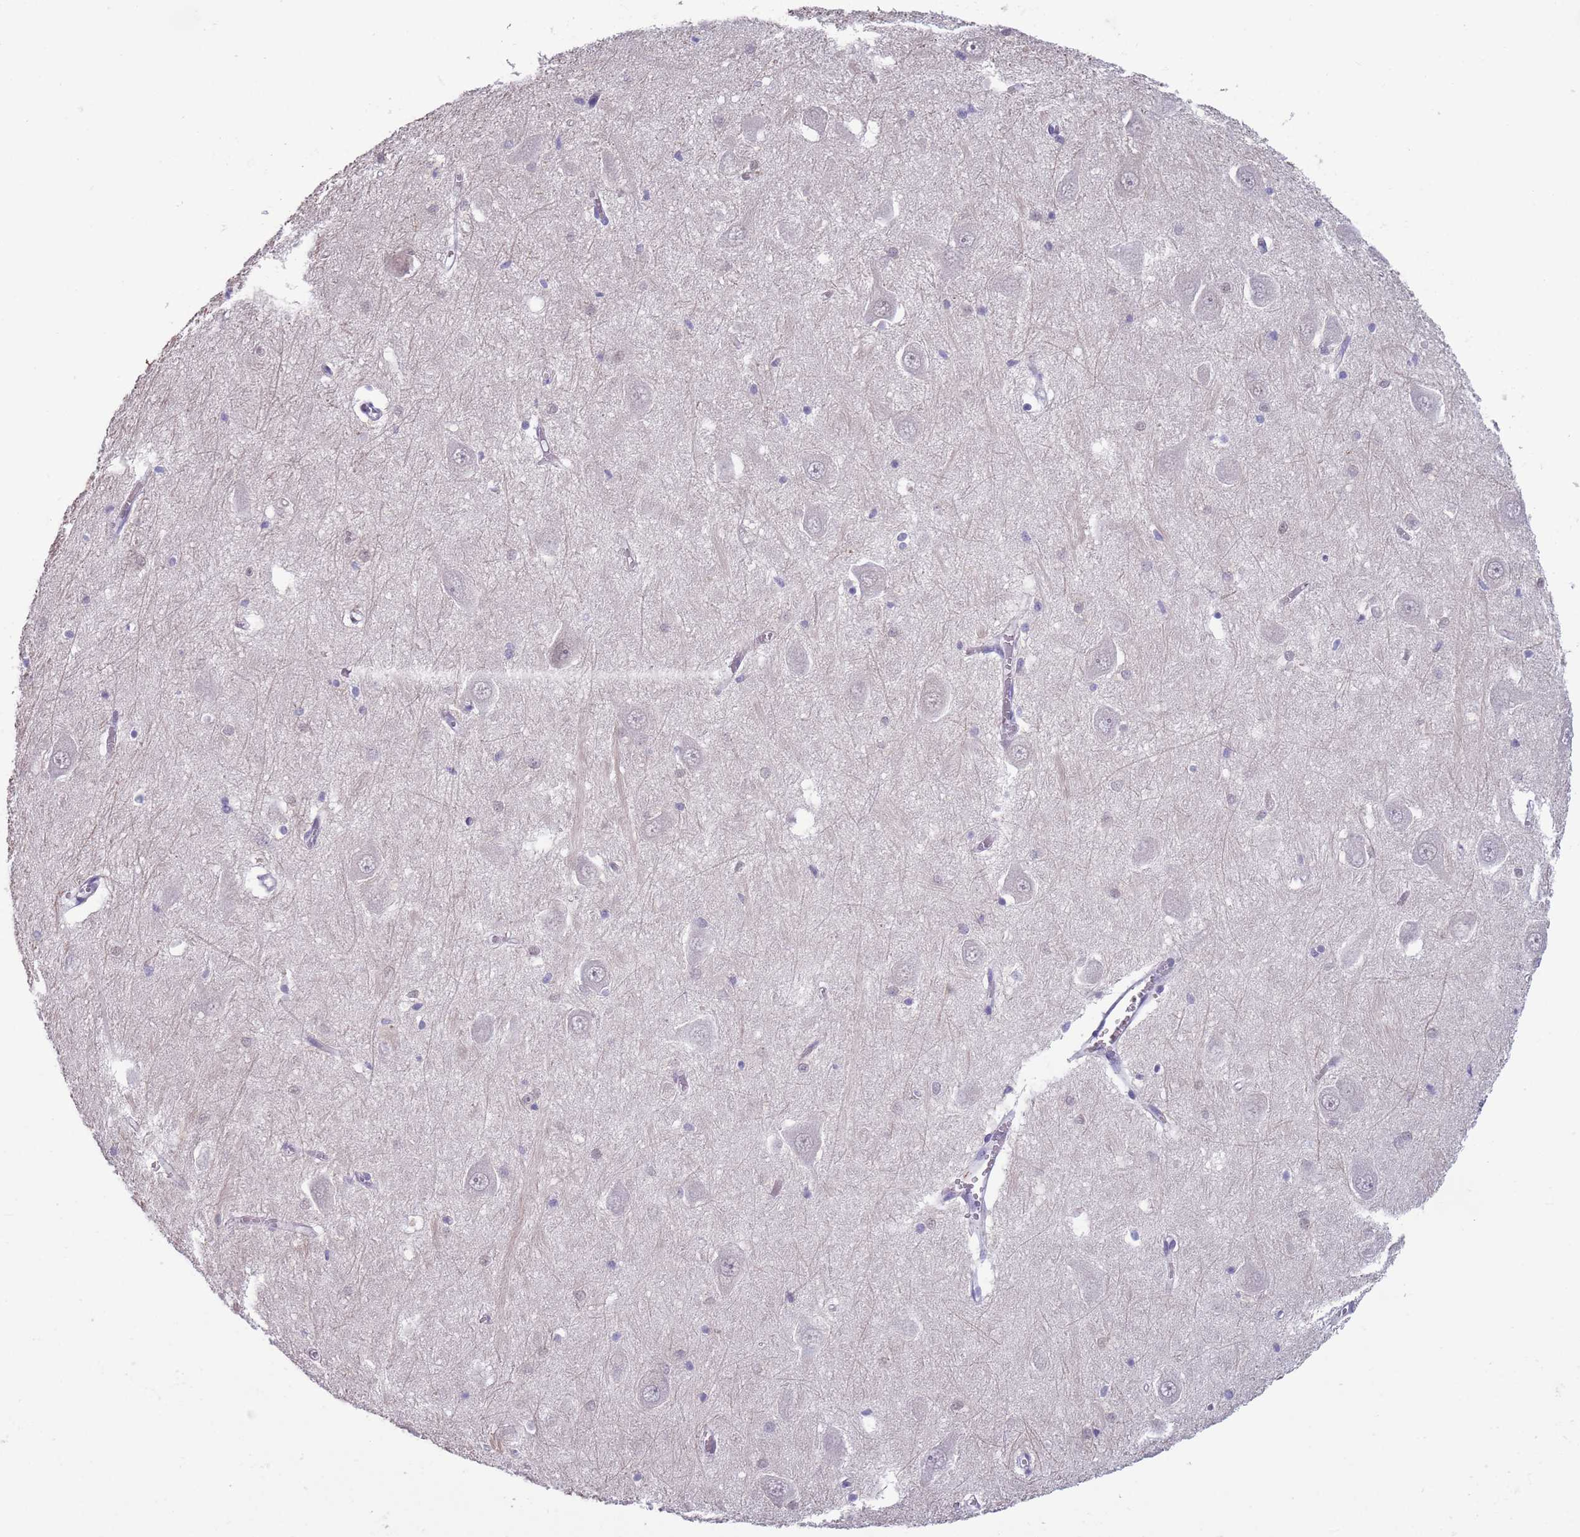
{"staining": {"intensity": "negative", "quantity": "none", "location": "none"}, "tissue": "hippocampus", "cell_type": "Glial cells", "image_type": "normal", "snomed": [{"axis": "morphology", "description": "Normal tissue, NOS"}, {"axis": "topography", "description": "Hippocampus"}], "caption": "IHC of benign human hippocampus shows no positivity in glial cells.", "gene": "CLNS1A", "patient": {"sex": "male", "age": 70}}